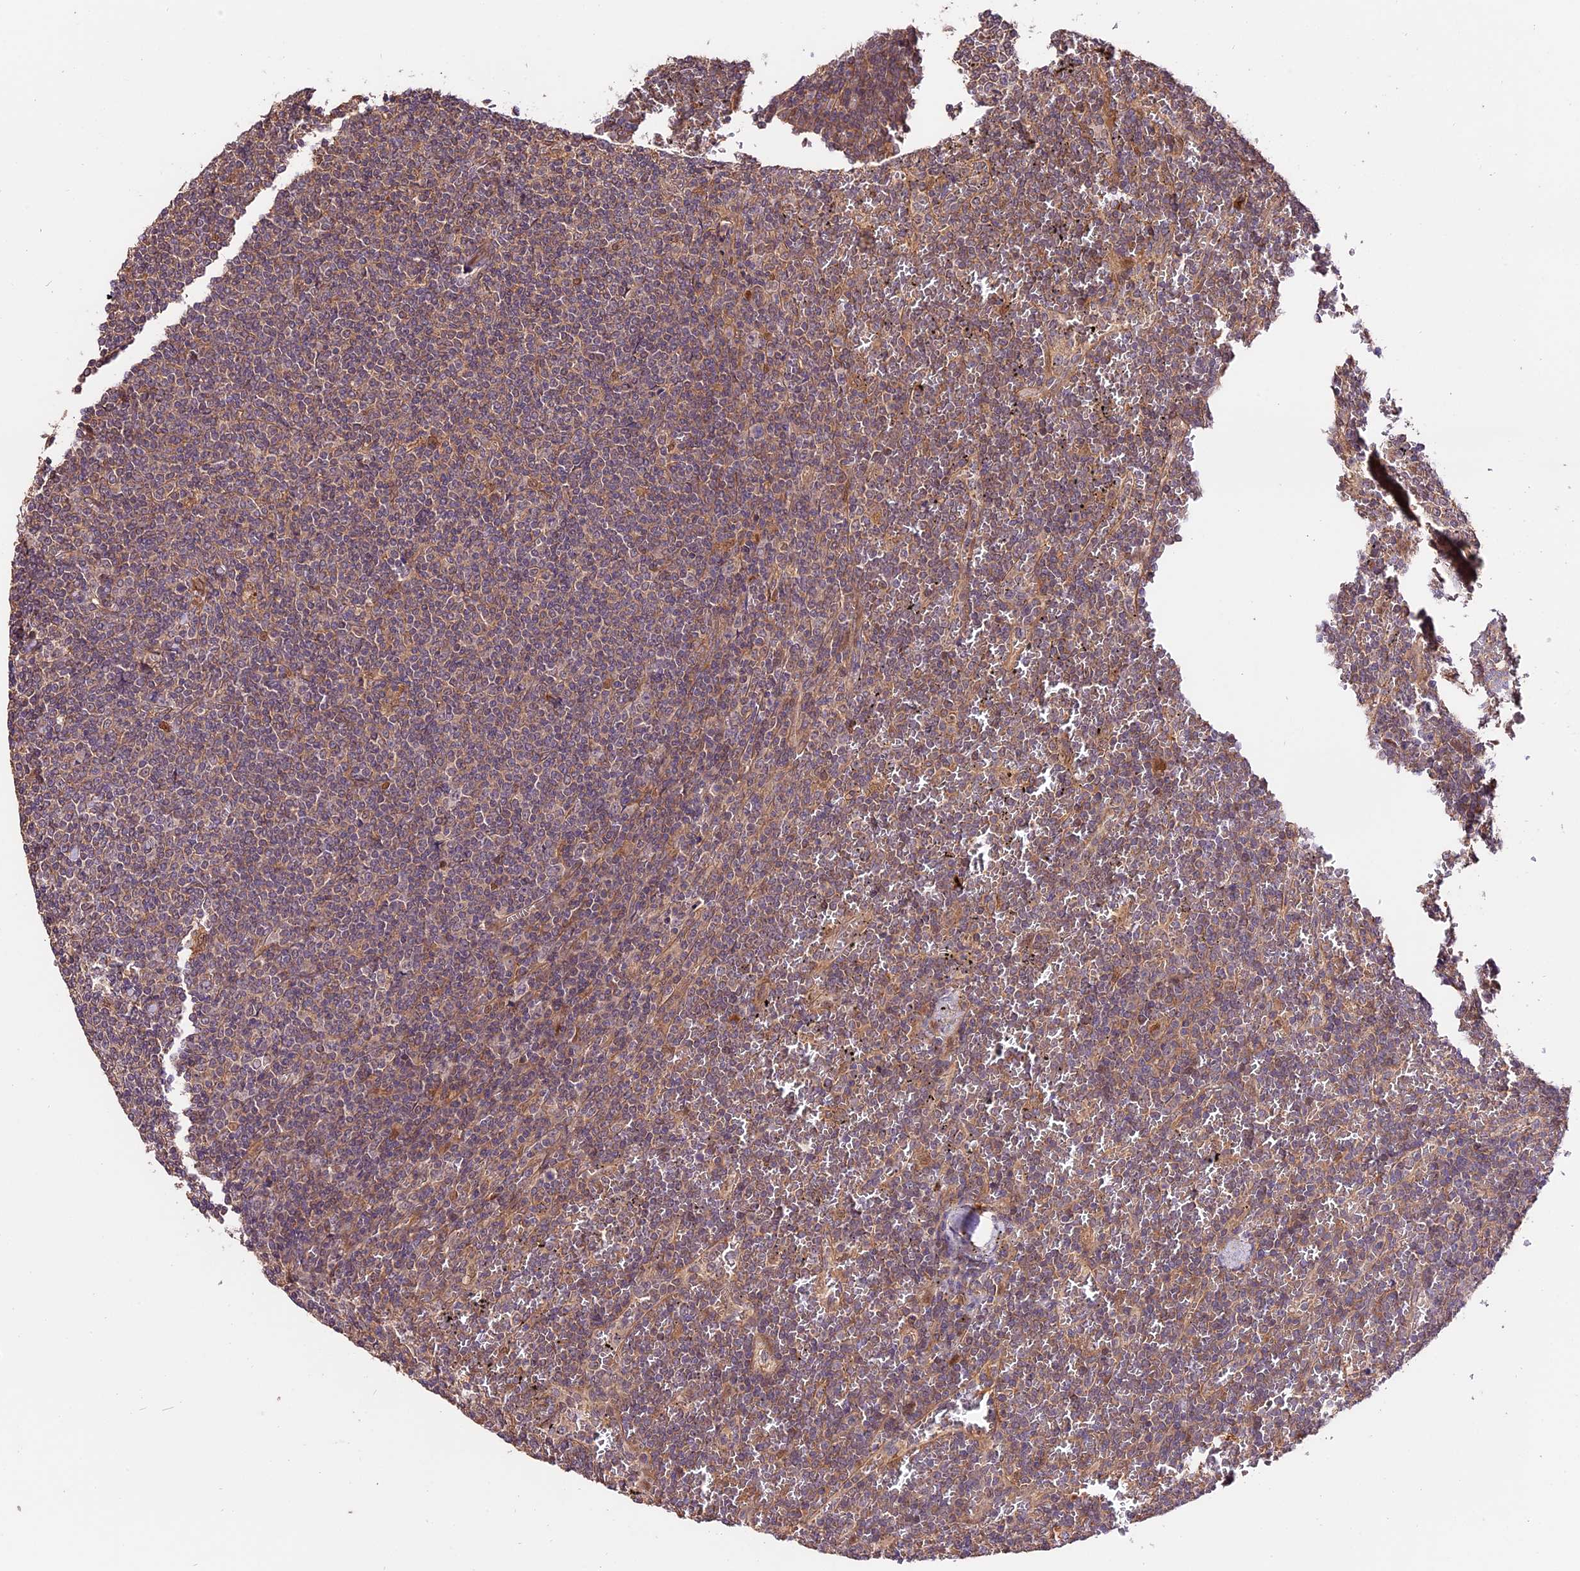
{"staining": {"intensity": "weak", "quantity": ">75%", "location": "cytoplasmic/membranous"}, "tissue": "lymphoma", "cell_type": "Tumor cells", "image_type": "cancer", "snomed": [{"axis": "morphology", "description": "Malignant lymphoma, non-Hodgkin's type, Low grade"}, {"axis": "topography", "description": "Spleen"}], "caption": "Immunohistochemical staining of malignant lymphoma, non-Hodgkin's type (low-grade) displays low levels of weak cytoplasmic/membranous positivity in approximately >75% of tumor cells. (IHC, brightfield microscopy, high magnification).", "gene": "CES3", "patient": {"sex": "female", "age": 19}}